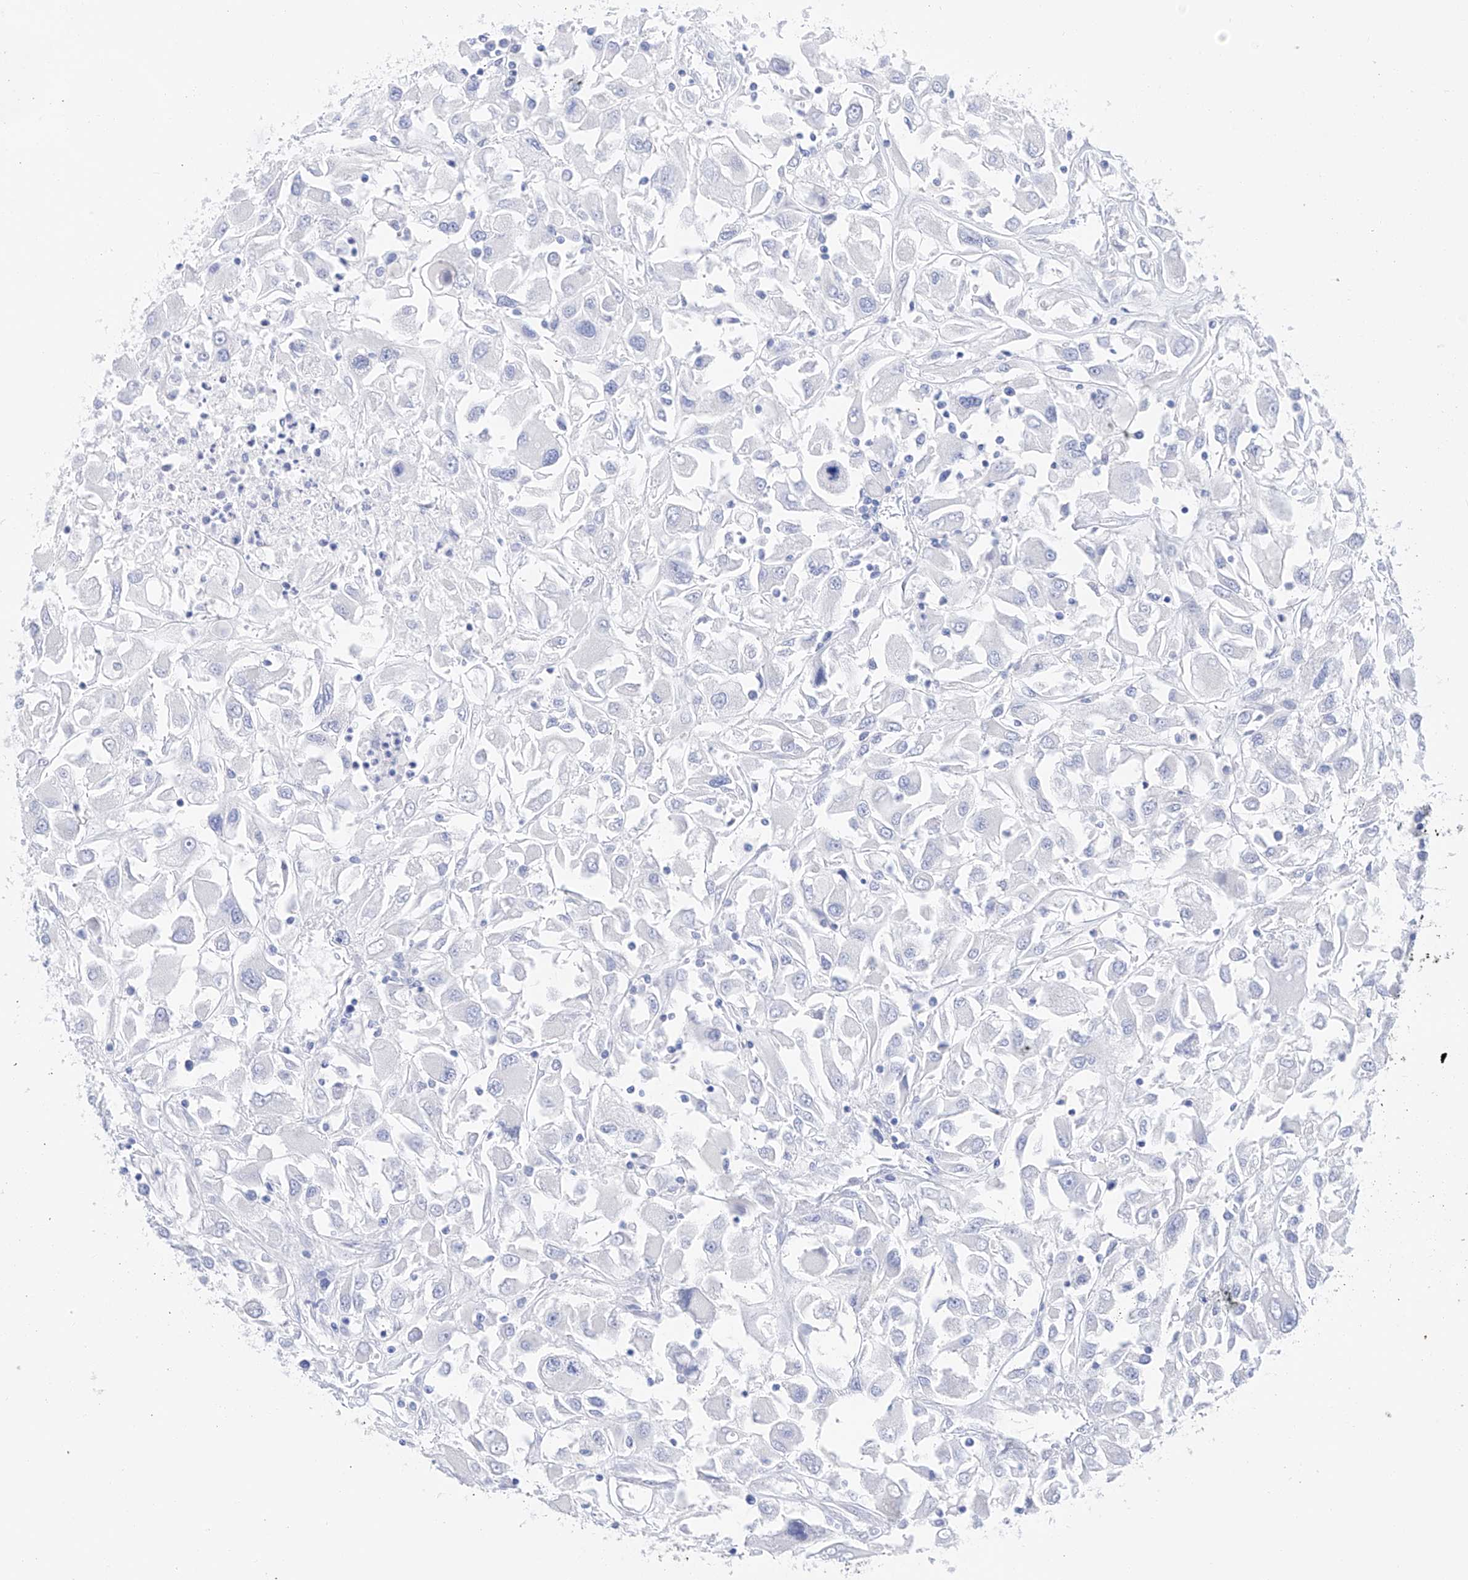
{"staining": {"intensity": "negative", "quantity": "none", "location": "none"}, "tissue": "renal cancer", "cell_type": "Tumor cells", "image_type": "cancer", "snomed": [{"axis": "morphology", "description": "Adenocarcinoma, NOS"}, {"axis": "topography", "description": "Kidney"}], "caption": "This photomicrograph is of adenocarcinoma (renal) stained with immunohistochemistry (IHC) to label a protein in brown with the nuclei are counter-stained blue. There is no expression in tumor cells.", "gene": "FLG", "patient": {"sex": "female", "age": 52}}